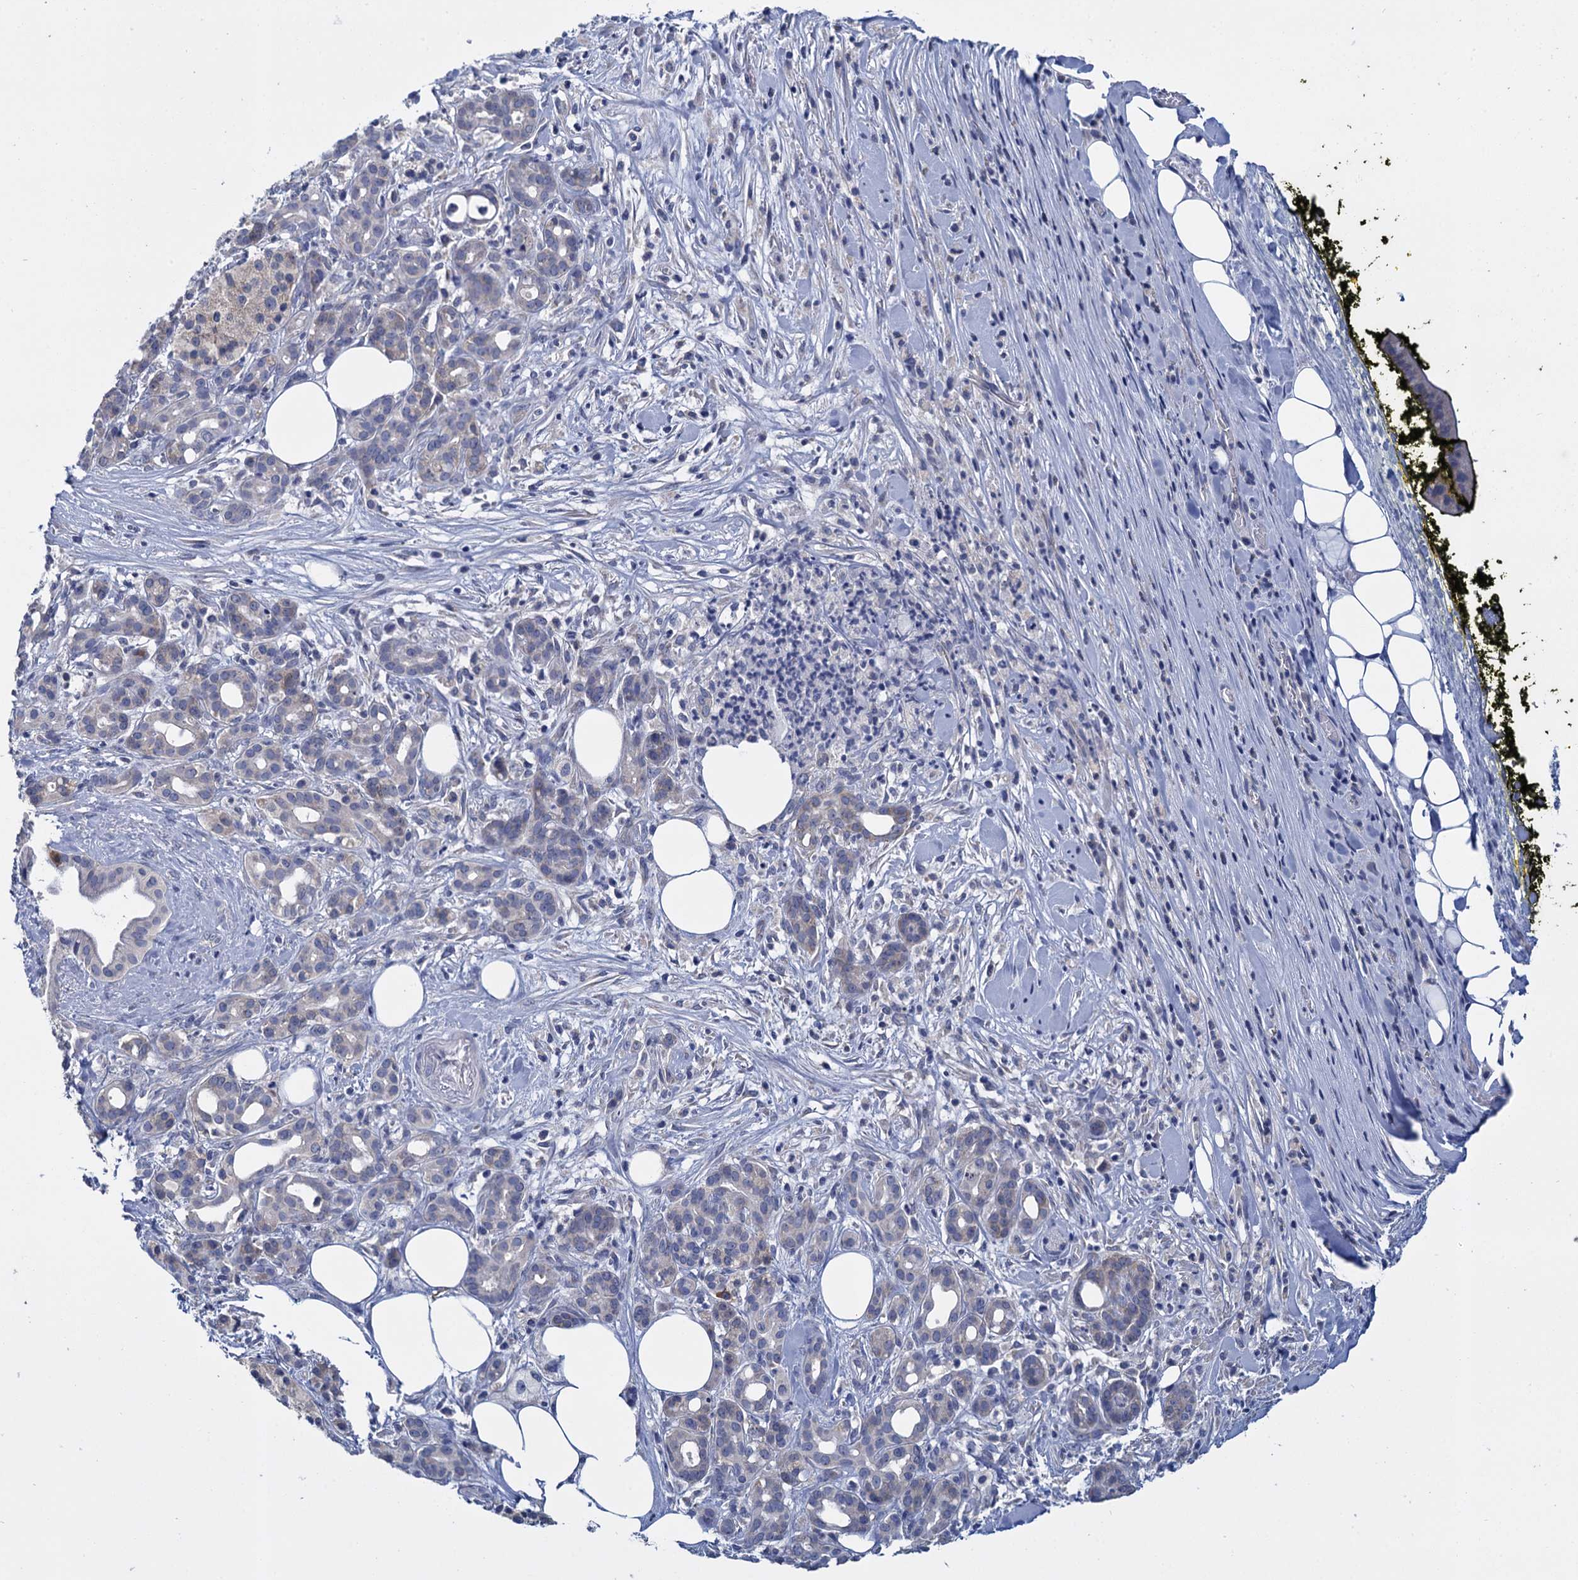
{"staining": {"intensity": "negative", "quantity": "none", "location": "none"}, "tissue": "pancreatic cancer", "cell_type": "Tumor cells", "image_type": "cancer", "snomed": [{"axis": "morphology", "description": "Adenocarcinoma, NOS"}, {"axis": "topography", "description": "Pancreas"}], "caption": "High power microscopy image of an IHC image of pancreatic cancer (adenocarcinoma), revealing no significant positivity in tumor cells.", "gene": "GSTM2", "patient": {"sex": "female", "age": 66}}